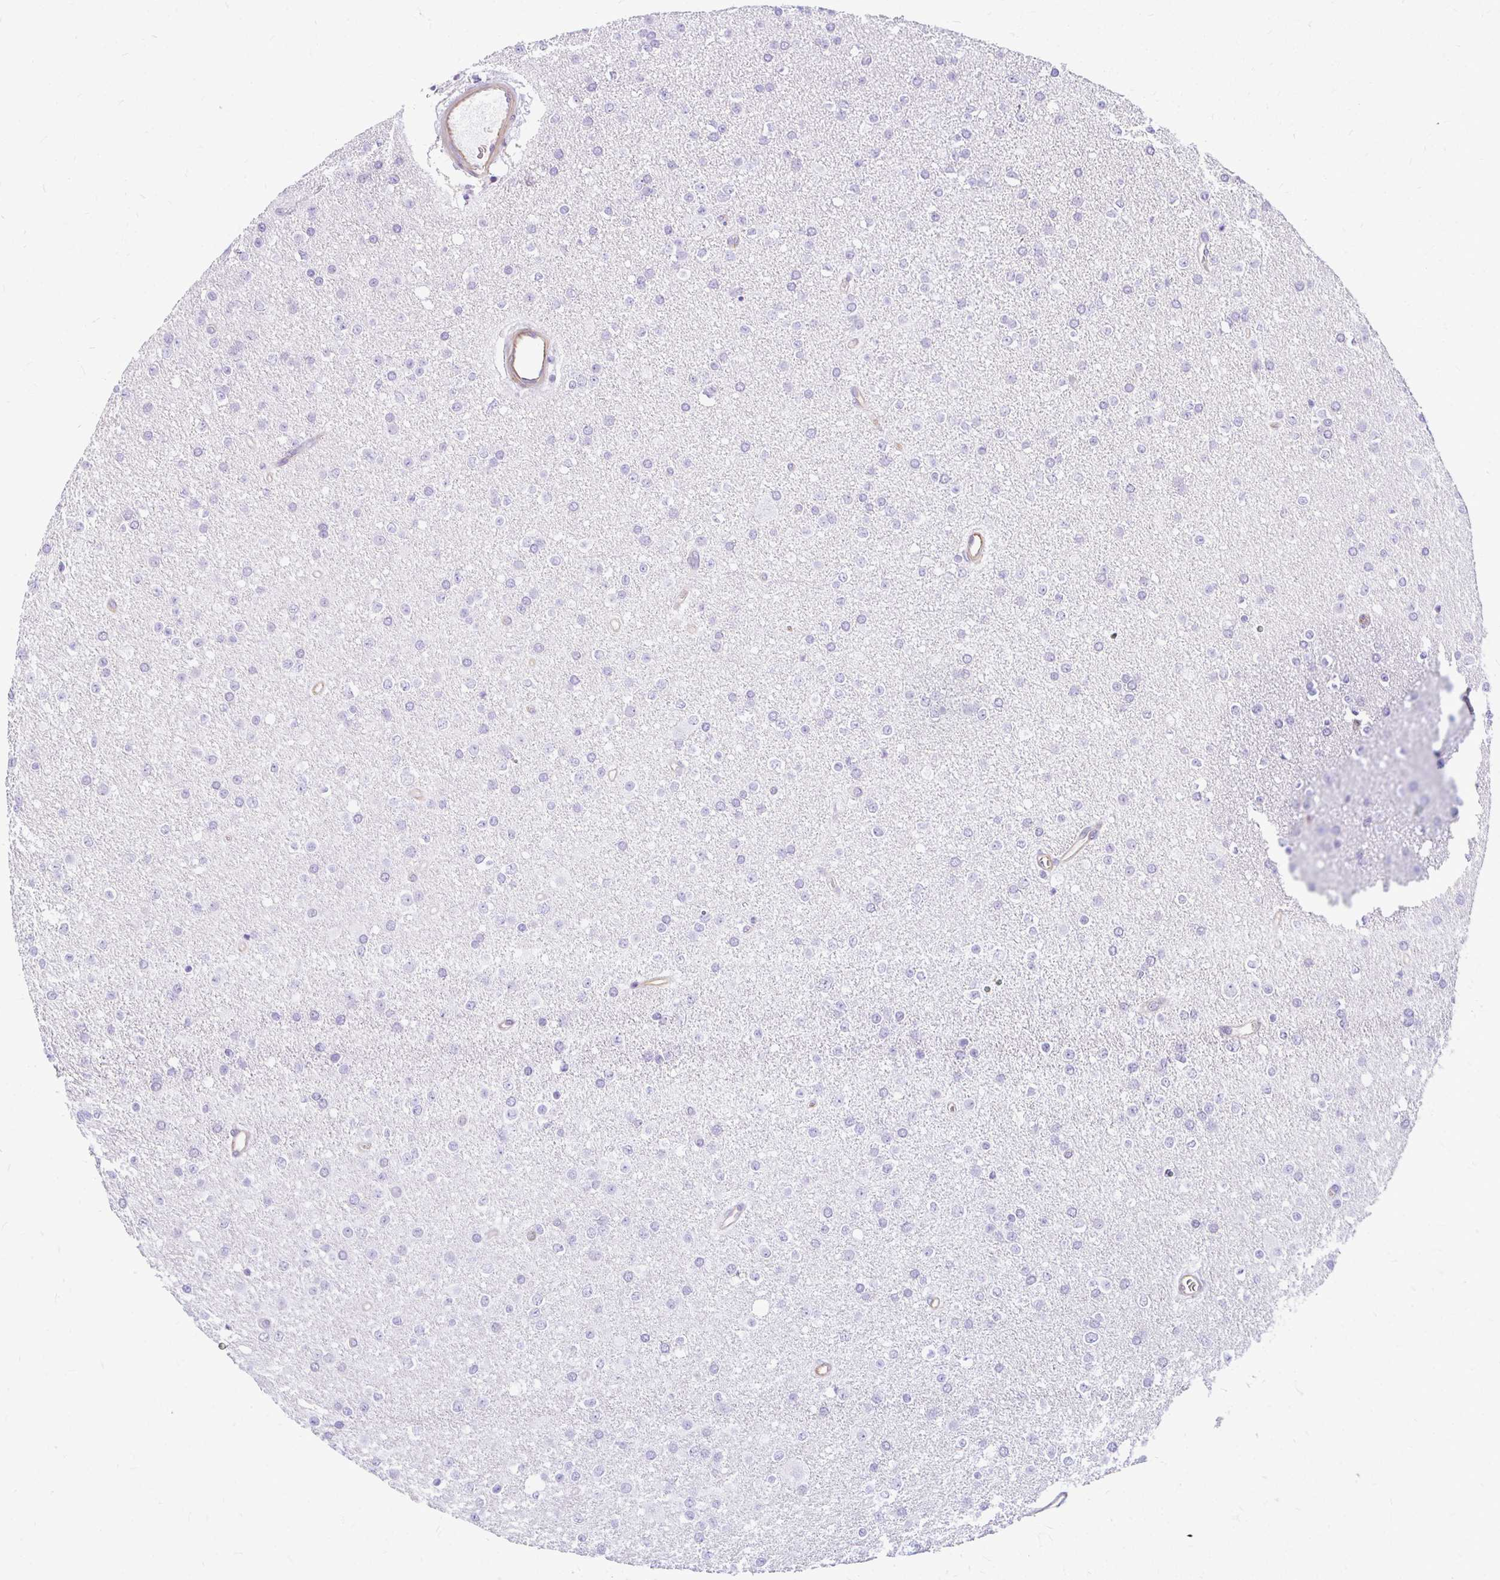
{"staining": {"intensity": "negative", "quantity": "none", "location": "none"}, "tissue": "glioma", "cell_type": "Tumor cells", "image_type": "cancer", "snomed": [{"axis": "morphology", "description": "Glioma, malignant, Low grade"}, {"axis": "topography", "description": "Brain"}], "caption": "Protein analysis of malignant glioma (low-grade) demonstrates no significant positivity in tumor cells.", "gene": "FAM83C", "patient": {"sex": "female", "age": 34}}